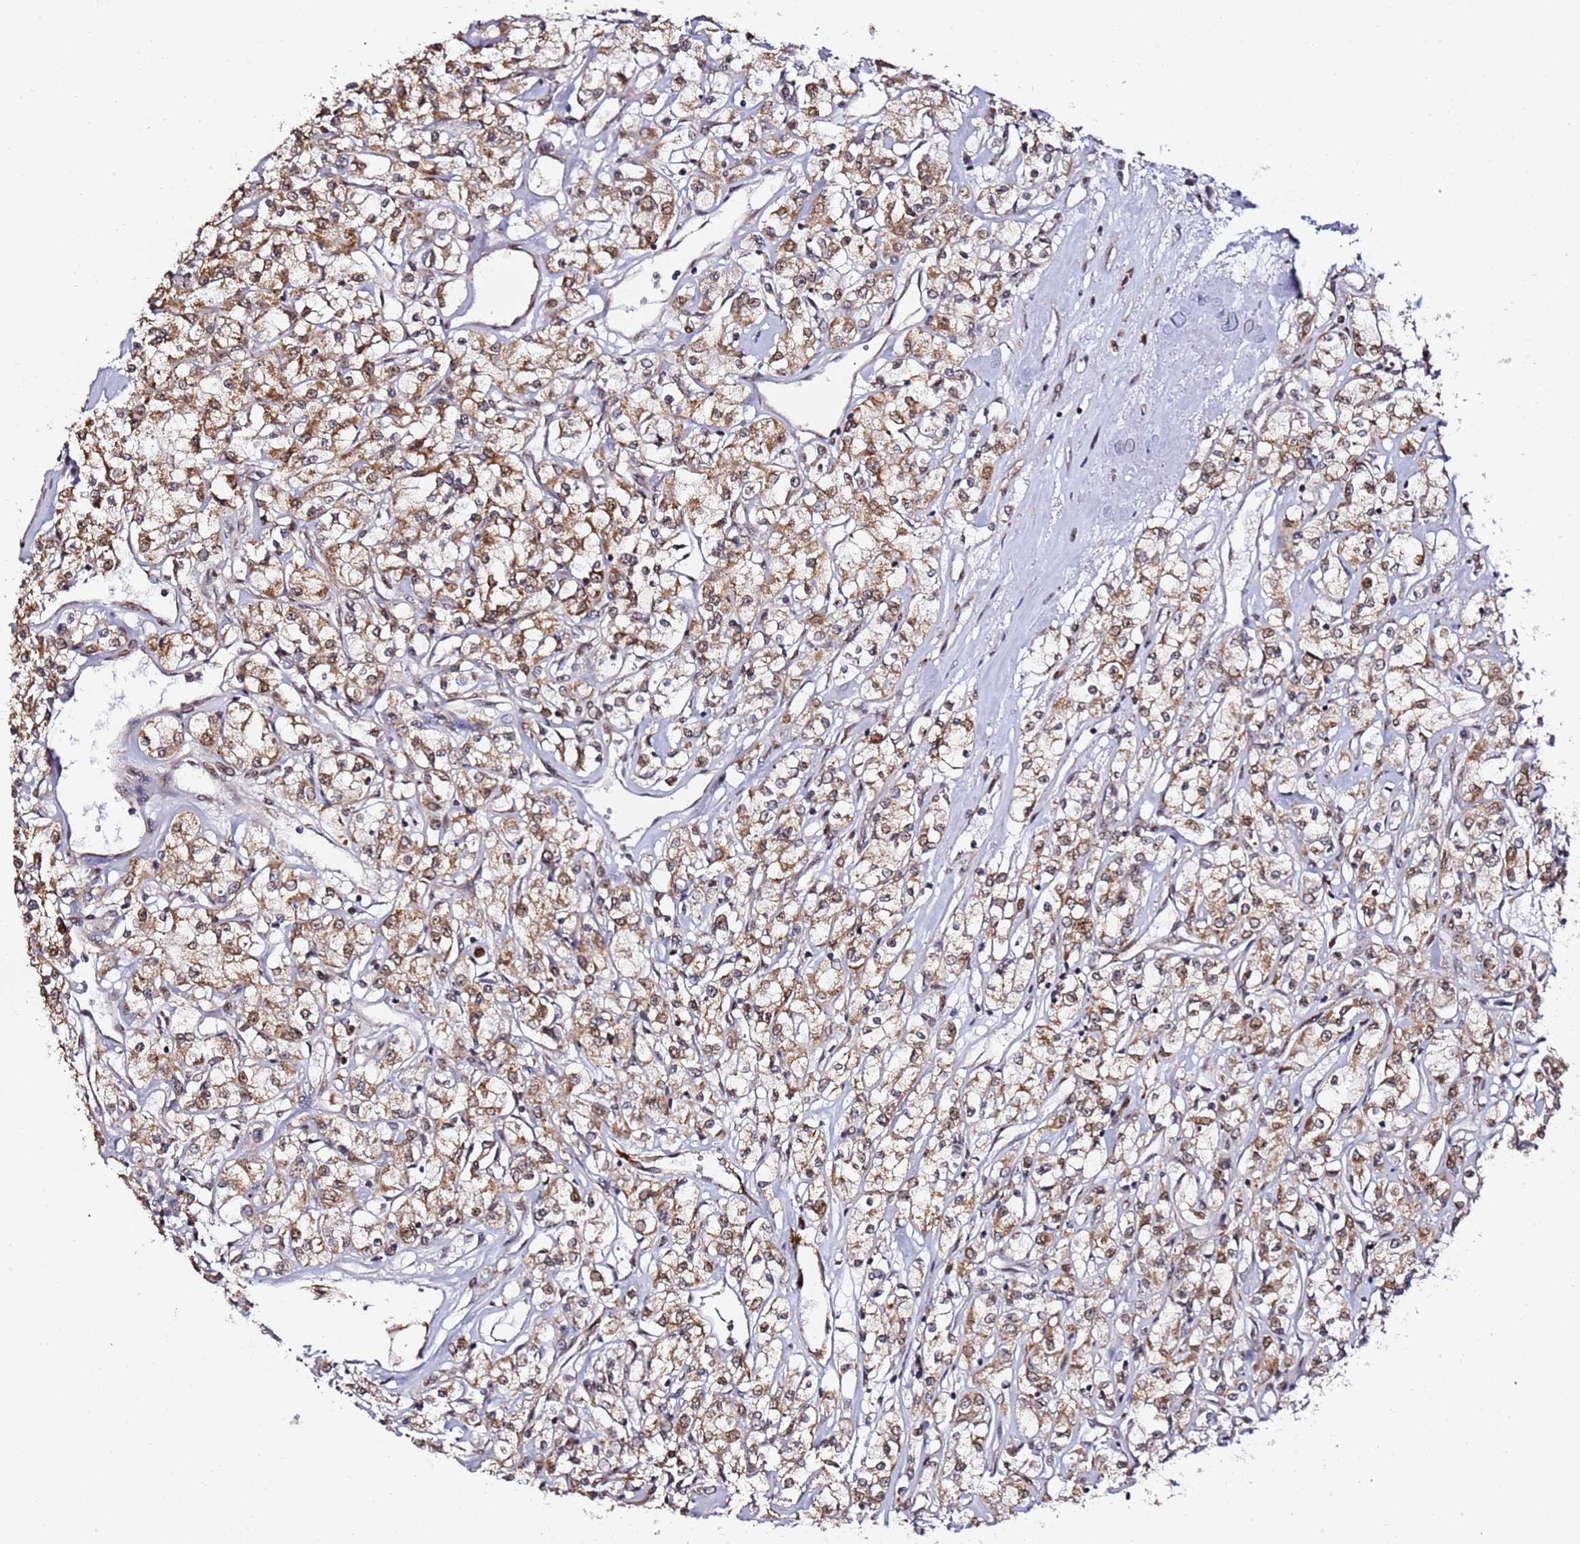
{"staining": {"intensity": "moderate", "quantity": ">75%", "location": "cytoplasmic/membranous,nuclear"}, "tissue": "renal cancer", "cell_type": "Tumor cells", "image_type": "cancer", "snomed": [{"axis": "morphology", "description": "Adenocarcinoma, NOS"}, {"axis": "topography", "description": "Kidney"}], "caption": "A medium amount of moderate cytoplasmic/membranous and nuclear staining is present in approximately >75% of tumor cells in renal cancer tissue.", "gene": "TP53AIP1", "patient": {"sex": "female", "age": 59}}